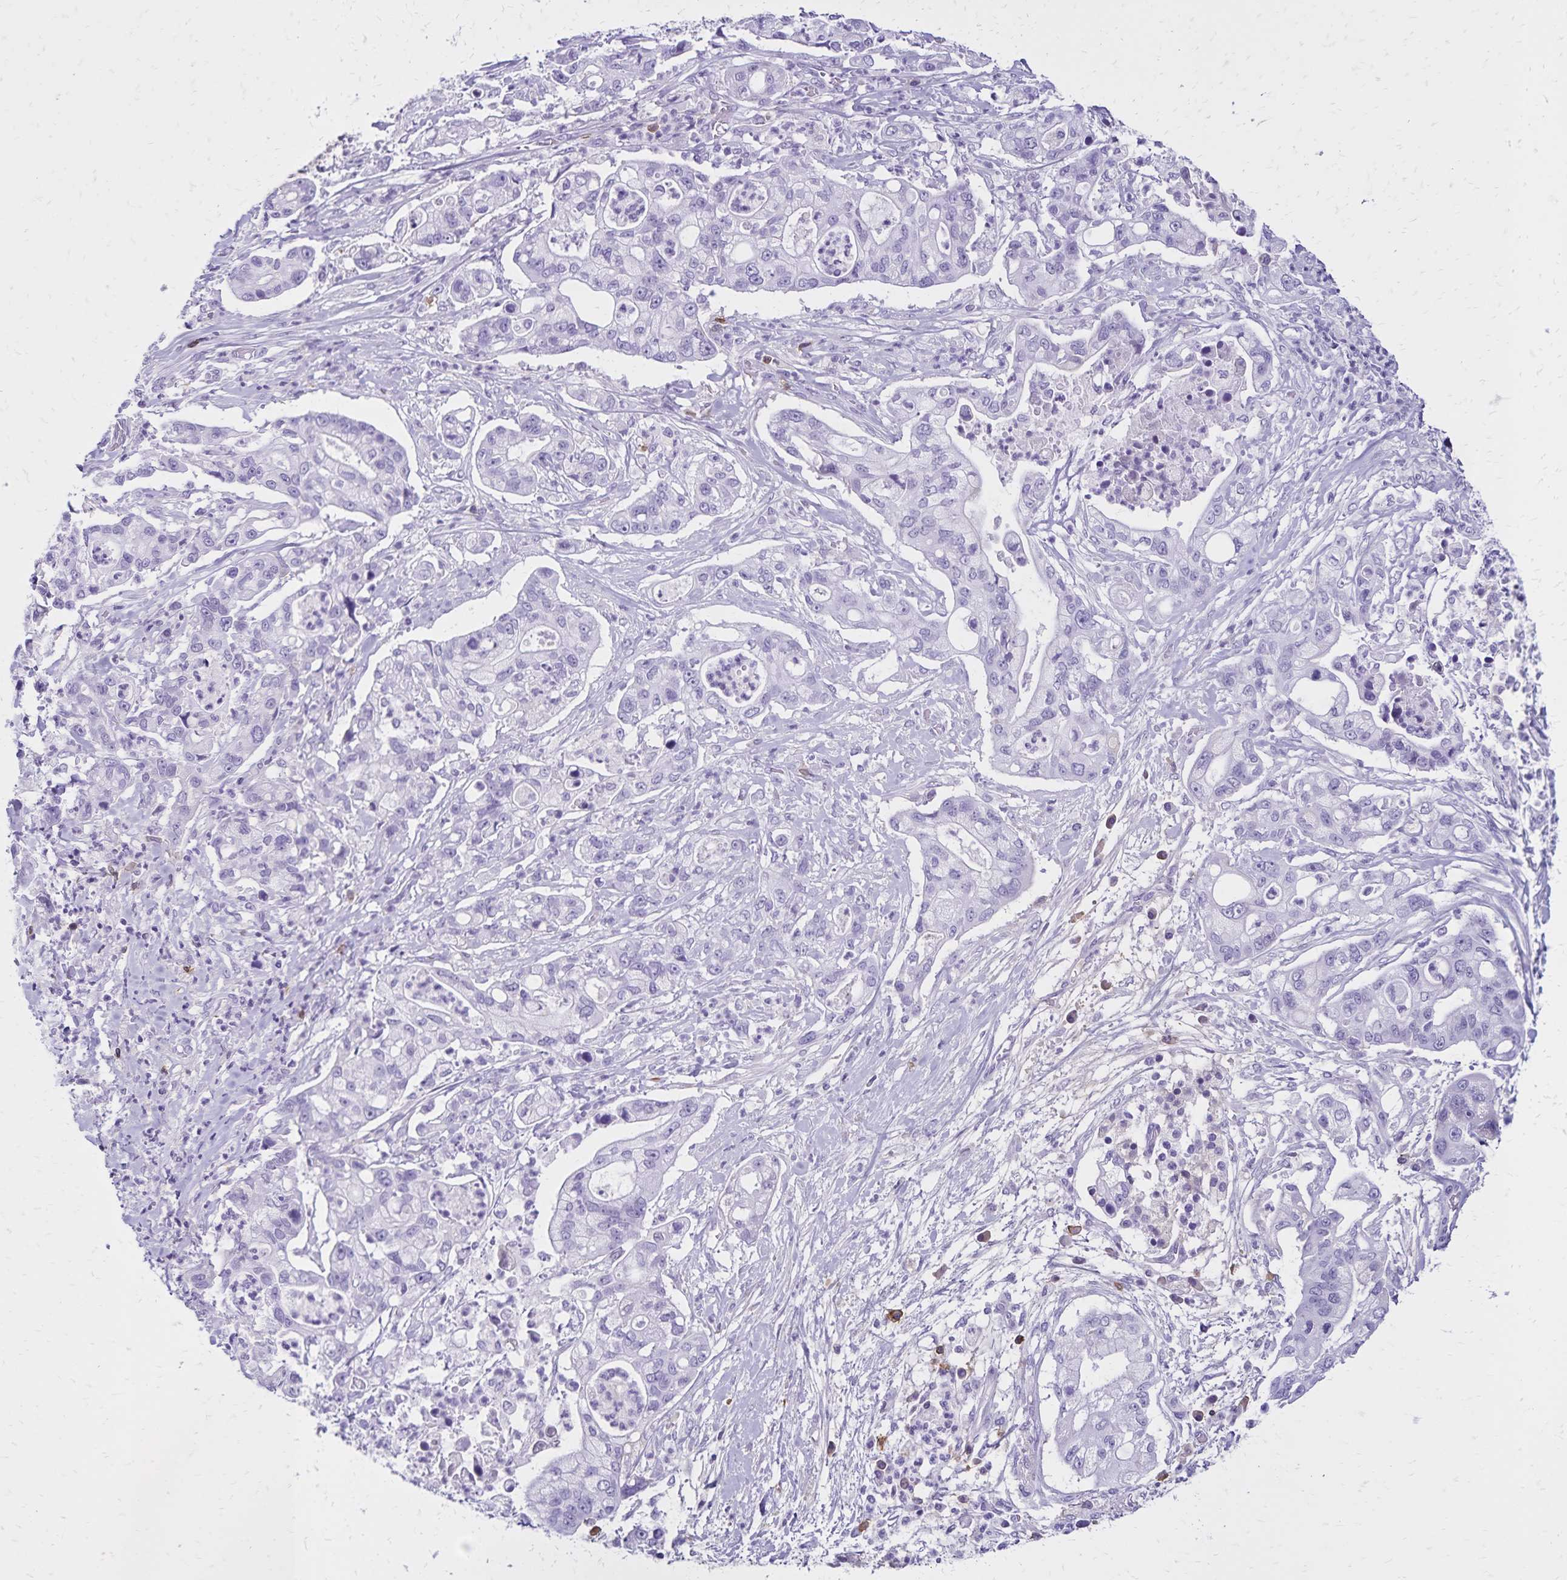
{"staining": {"intensity": "negative", "quantity": "none", "location": "none"}, "tissue": "pancreatic cancer", "cell_type": "Tumor cells", "image_type": "cancer", "snomed": [{"axis": "morphology", "description": "Adenocarcinoma, NOS"}, {"axis": "topography", "description": "Pancreas"}], "caption": "Pancreatic cancer (adenocarcinoma) stained for a protein using IHC demonstrates no positivity tumor cells.", "gene": "CD27", "patient": {"sex": "female", "age": 69}}